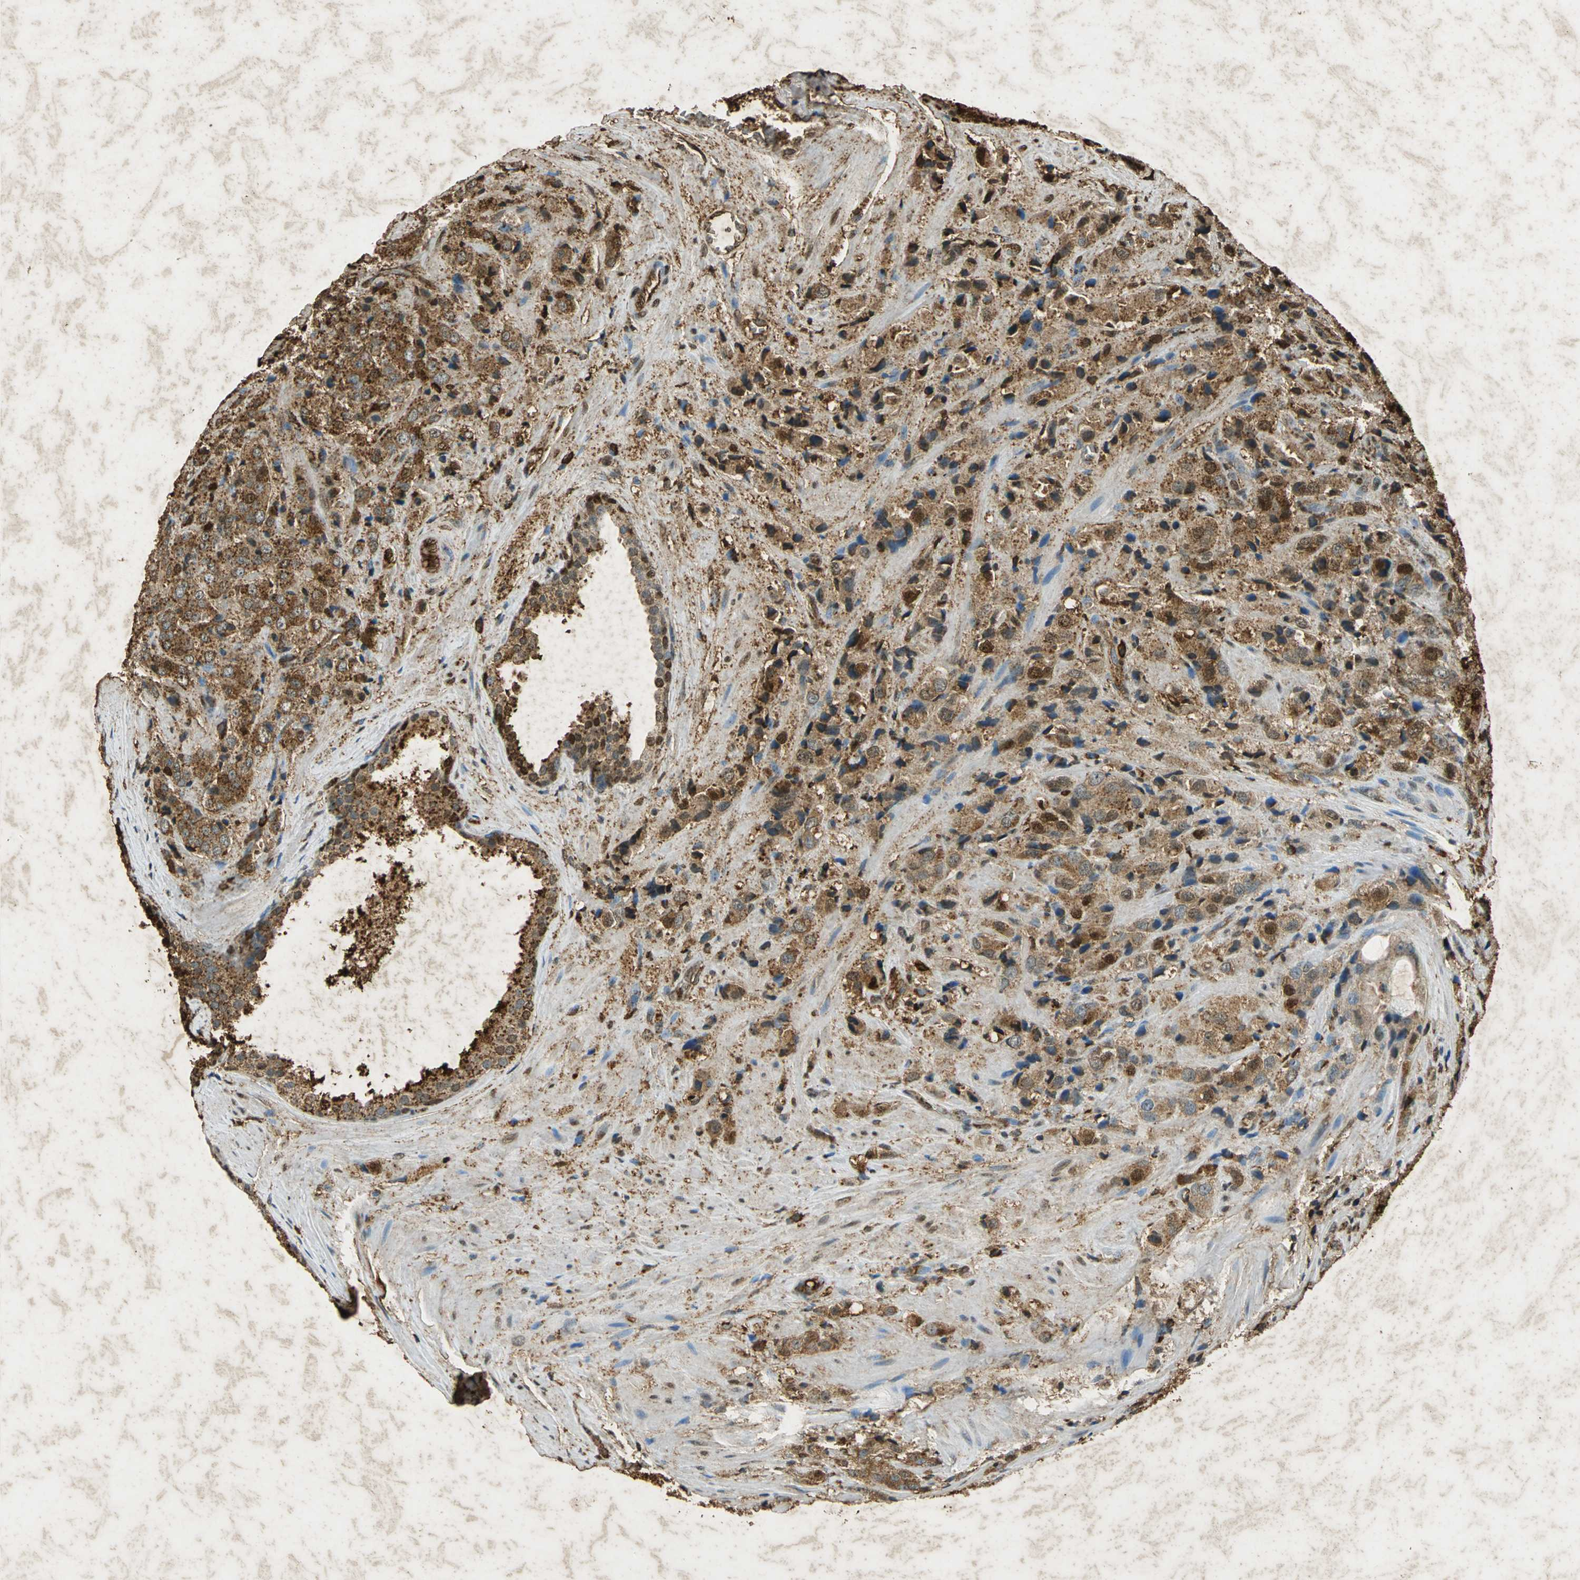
{"staining": {"intensity": "strong", "quantity": ">75%", "location": "cytoplasmic/membranous,nuclear"}, "tissue": "prostate cancer", "cell_type": "Tumor cells", "image_type": "cancer", "snomed": [{"axis": "morphology", "description": "Adenocarcinoma, High grade"}, {"axis": "topography", "description": "Prostate"}], "caption": "This is an image of immunohistochemistry (IHC) staining of prostate high-grade adenocarcinoma, which shows strong staining in the cytoplasmic/membranous and nuclear of tumor cells.", "gene": "ANXA4", "patient": {"sex": "male", "age": 70}}